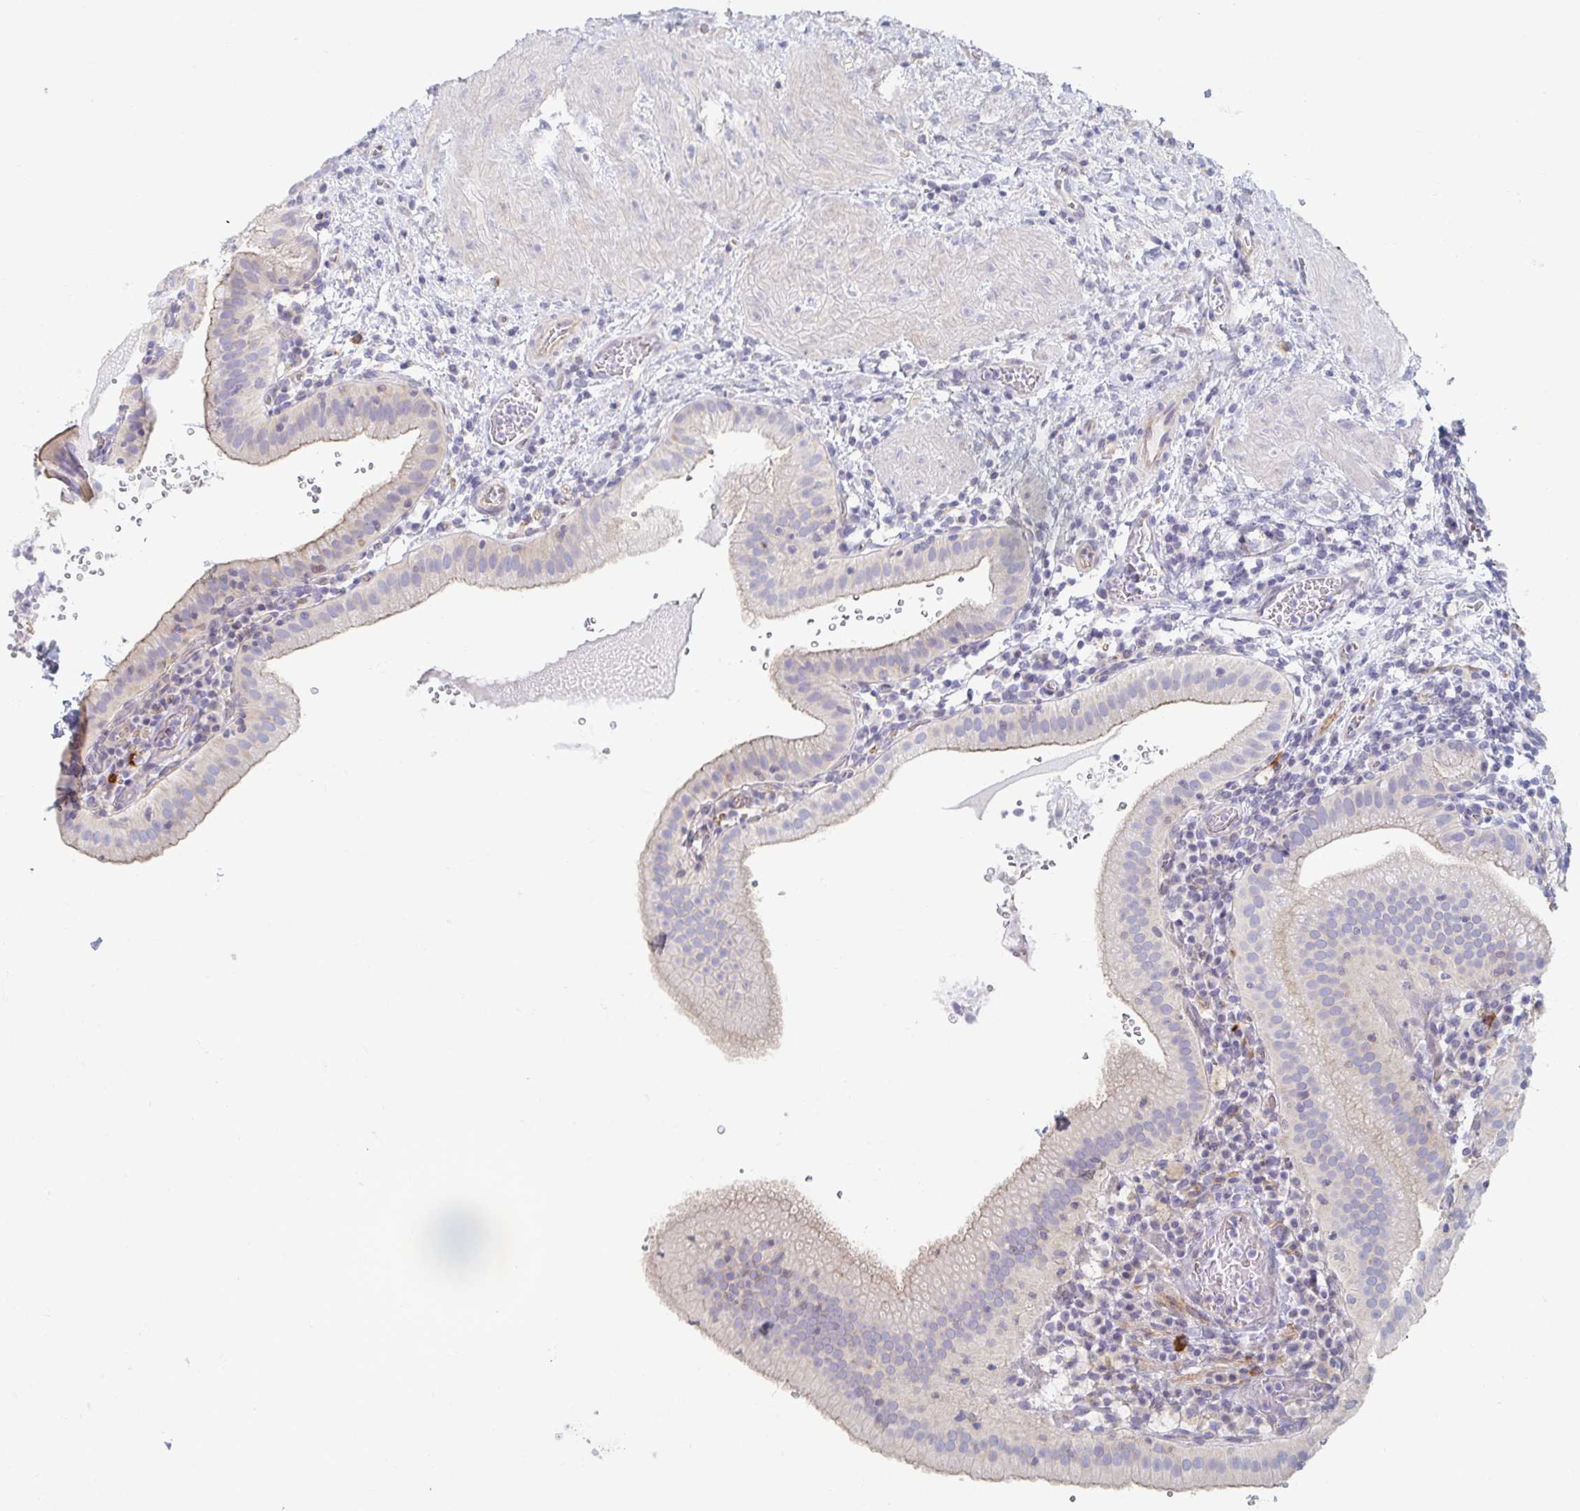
{"staining": {"intensity": "weak", "quantity": "<25%", "location": "cytoplasmic/membranous"}, "tissue": "gallbladder", "cell_type": "Glandular cells", "image_type": "normal", "snomed": [{"axis": "morphology", "description": "Normal tissue, NOS"}, {"axis": "topography", "description": "Gallbladder"}], "caption": "Immunohistochemistry of benign gallbladder exhibits no expression in glandular cells. The staining was performed using DAB to visualize the protein expression in brown, while the nuclei were stained in blue with hematoxylin (Magnification: 20x).", "gene": "MYLK2", "patient": {"sex": "male", "age": 26}}